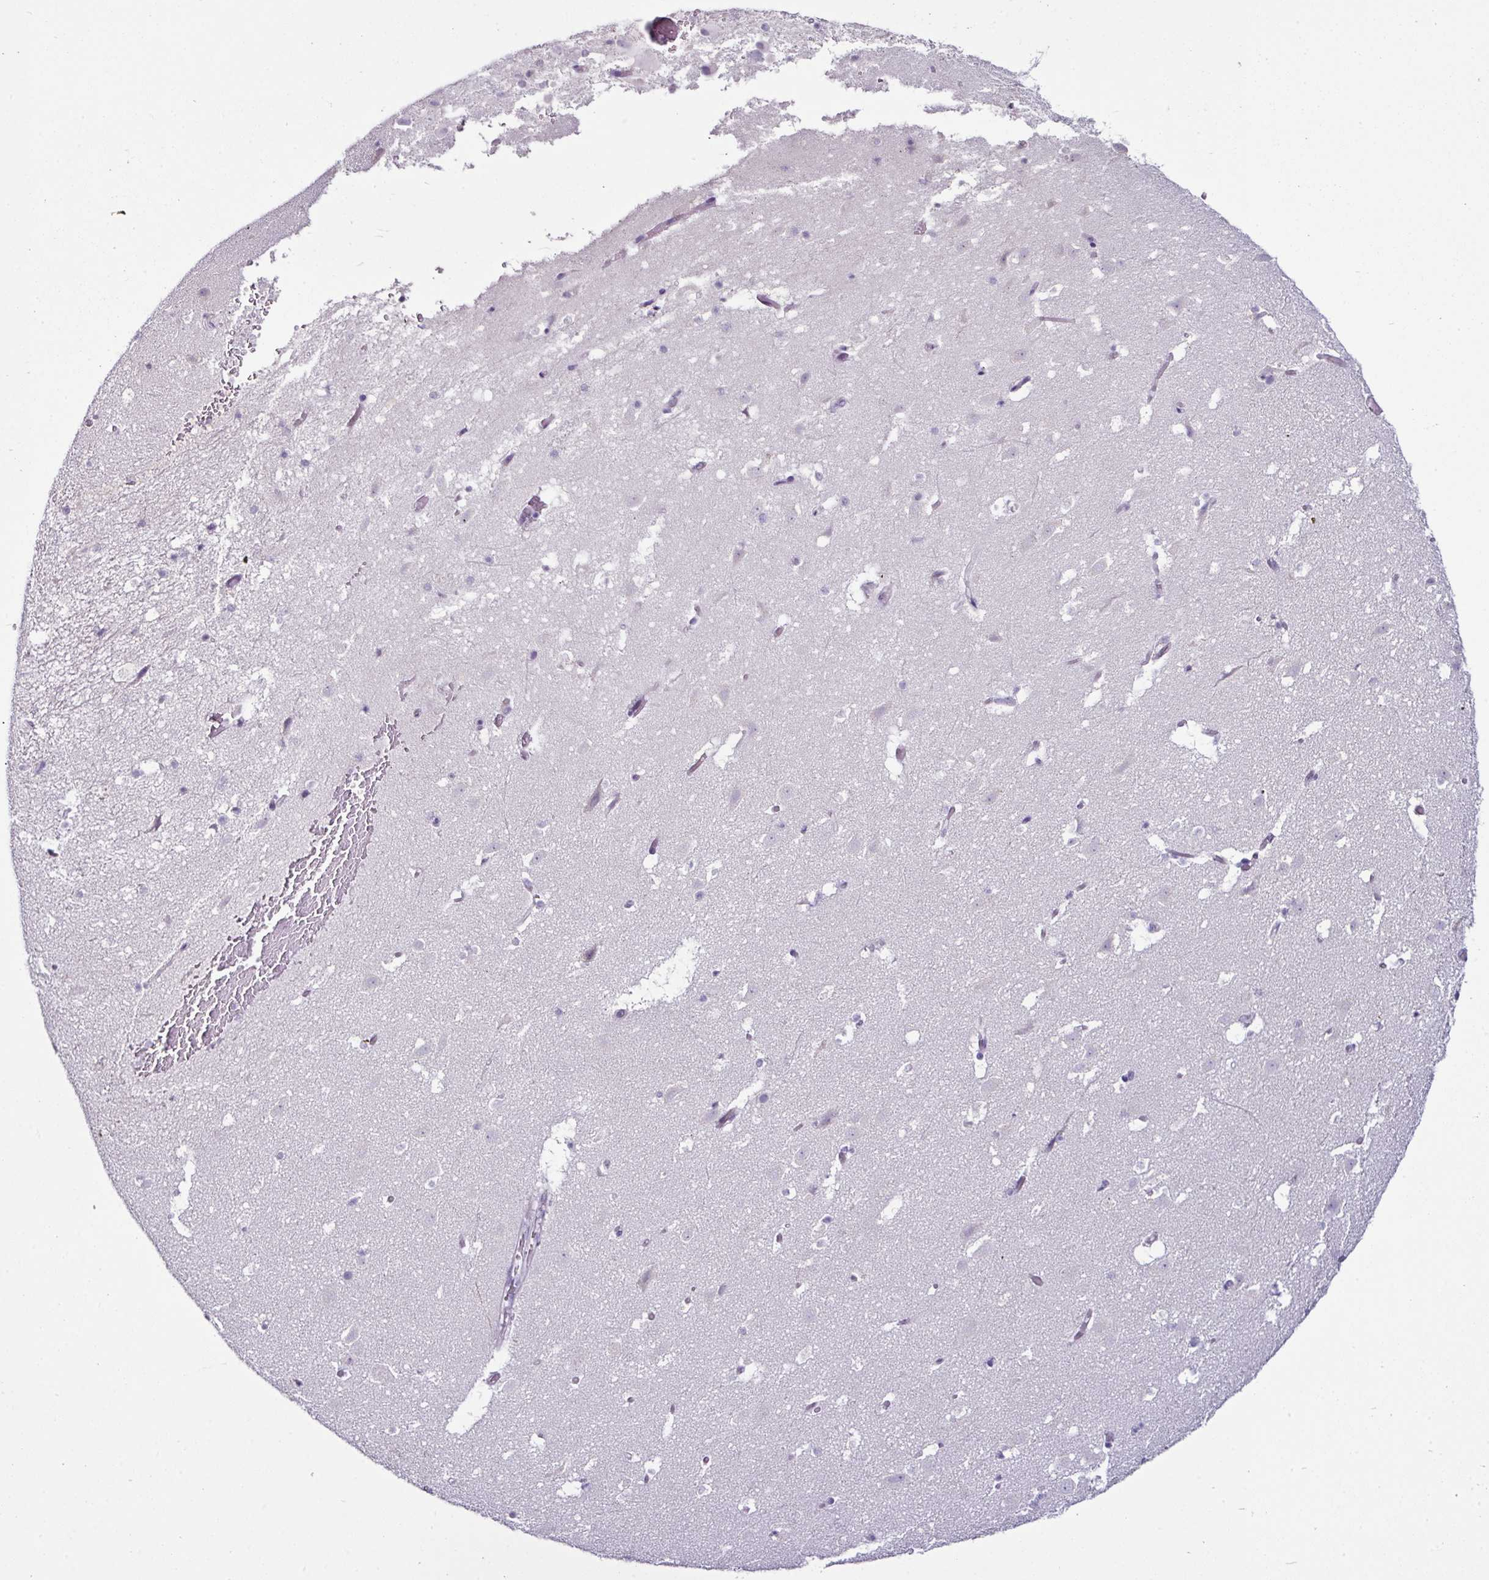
{"staining": {"intensity": "negative", "quantity": "none", "location": "none"}, "tissue": "caudate", "cell_type": "Glial cells", "image_type": "normal", "snomed": [{"axis": "morphology", "description": "Normal tissue, NOS"}, {"axis": "topography", "description": "Lateral ventricle wall"}], "caption": "Immunohistochemistry (IHC) of benign caudate reveals no expression in glial cells. (DAB (3,3'-diaminobenzidine) IHC visualized using brightfield microscopy, high magnification).", "gene": "GLP2R", "patient": {"sex": "male", "age": 37}}